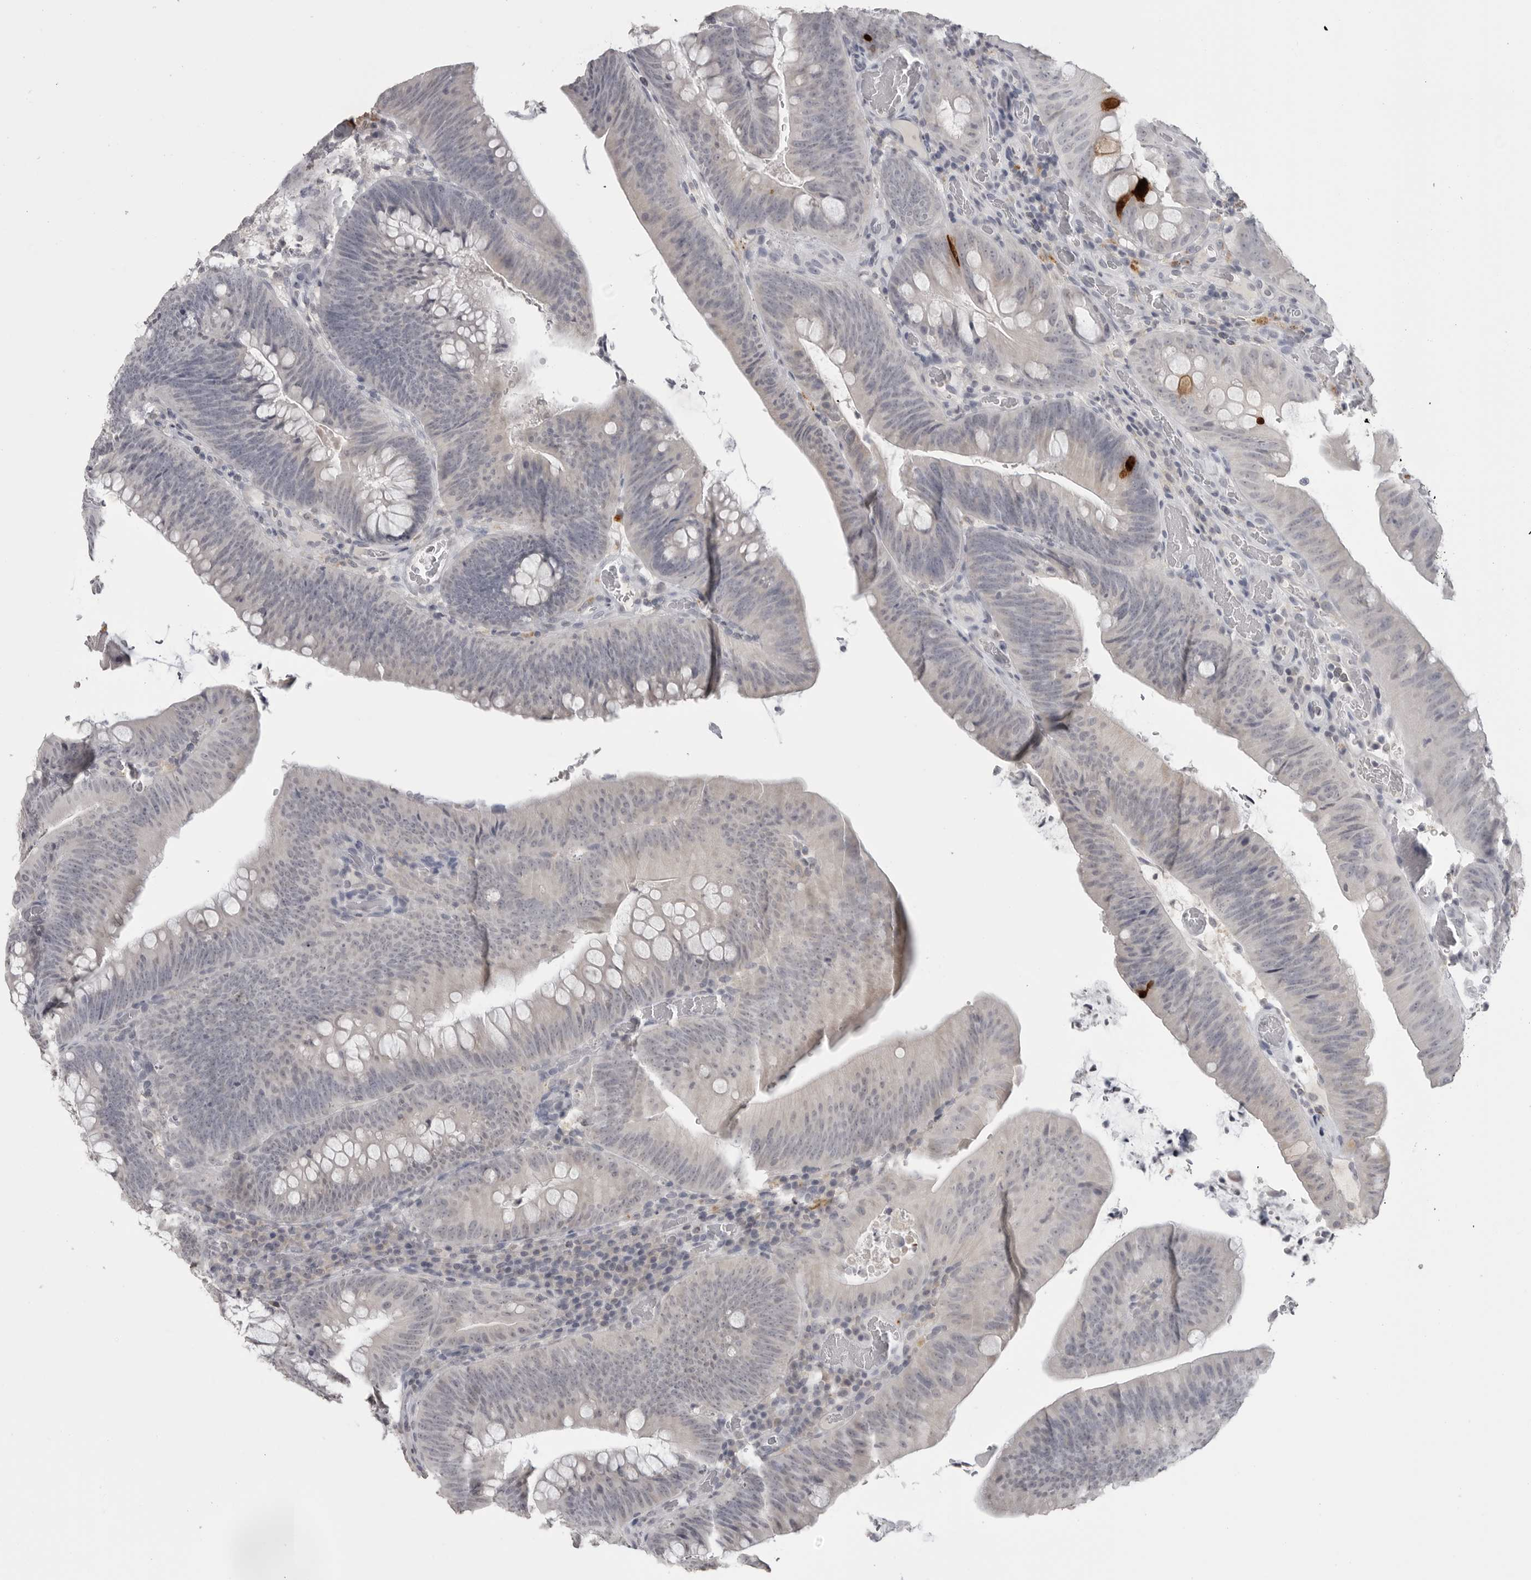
{"staining": {"intensity": "negative", "quantity": "none", "location": "none"}, "tissue": "colorectal cancer", "cell_type": "Tumor cells", "image_type": "cancer", "snomed": [{"axis": "morphology", "description": "Normal tissue, NOS"}, {"axis": "topography", "description": "Colon"}], "caption": "Tumor cells show no significant protein expression in colorectal cancer.", "gene": "PRSS1", "patient": {"sex": "female", "age": 82}}